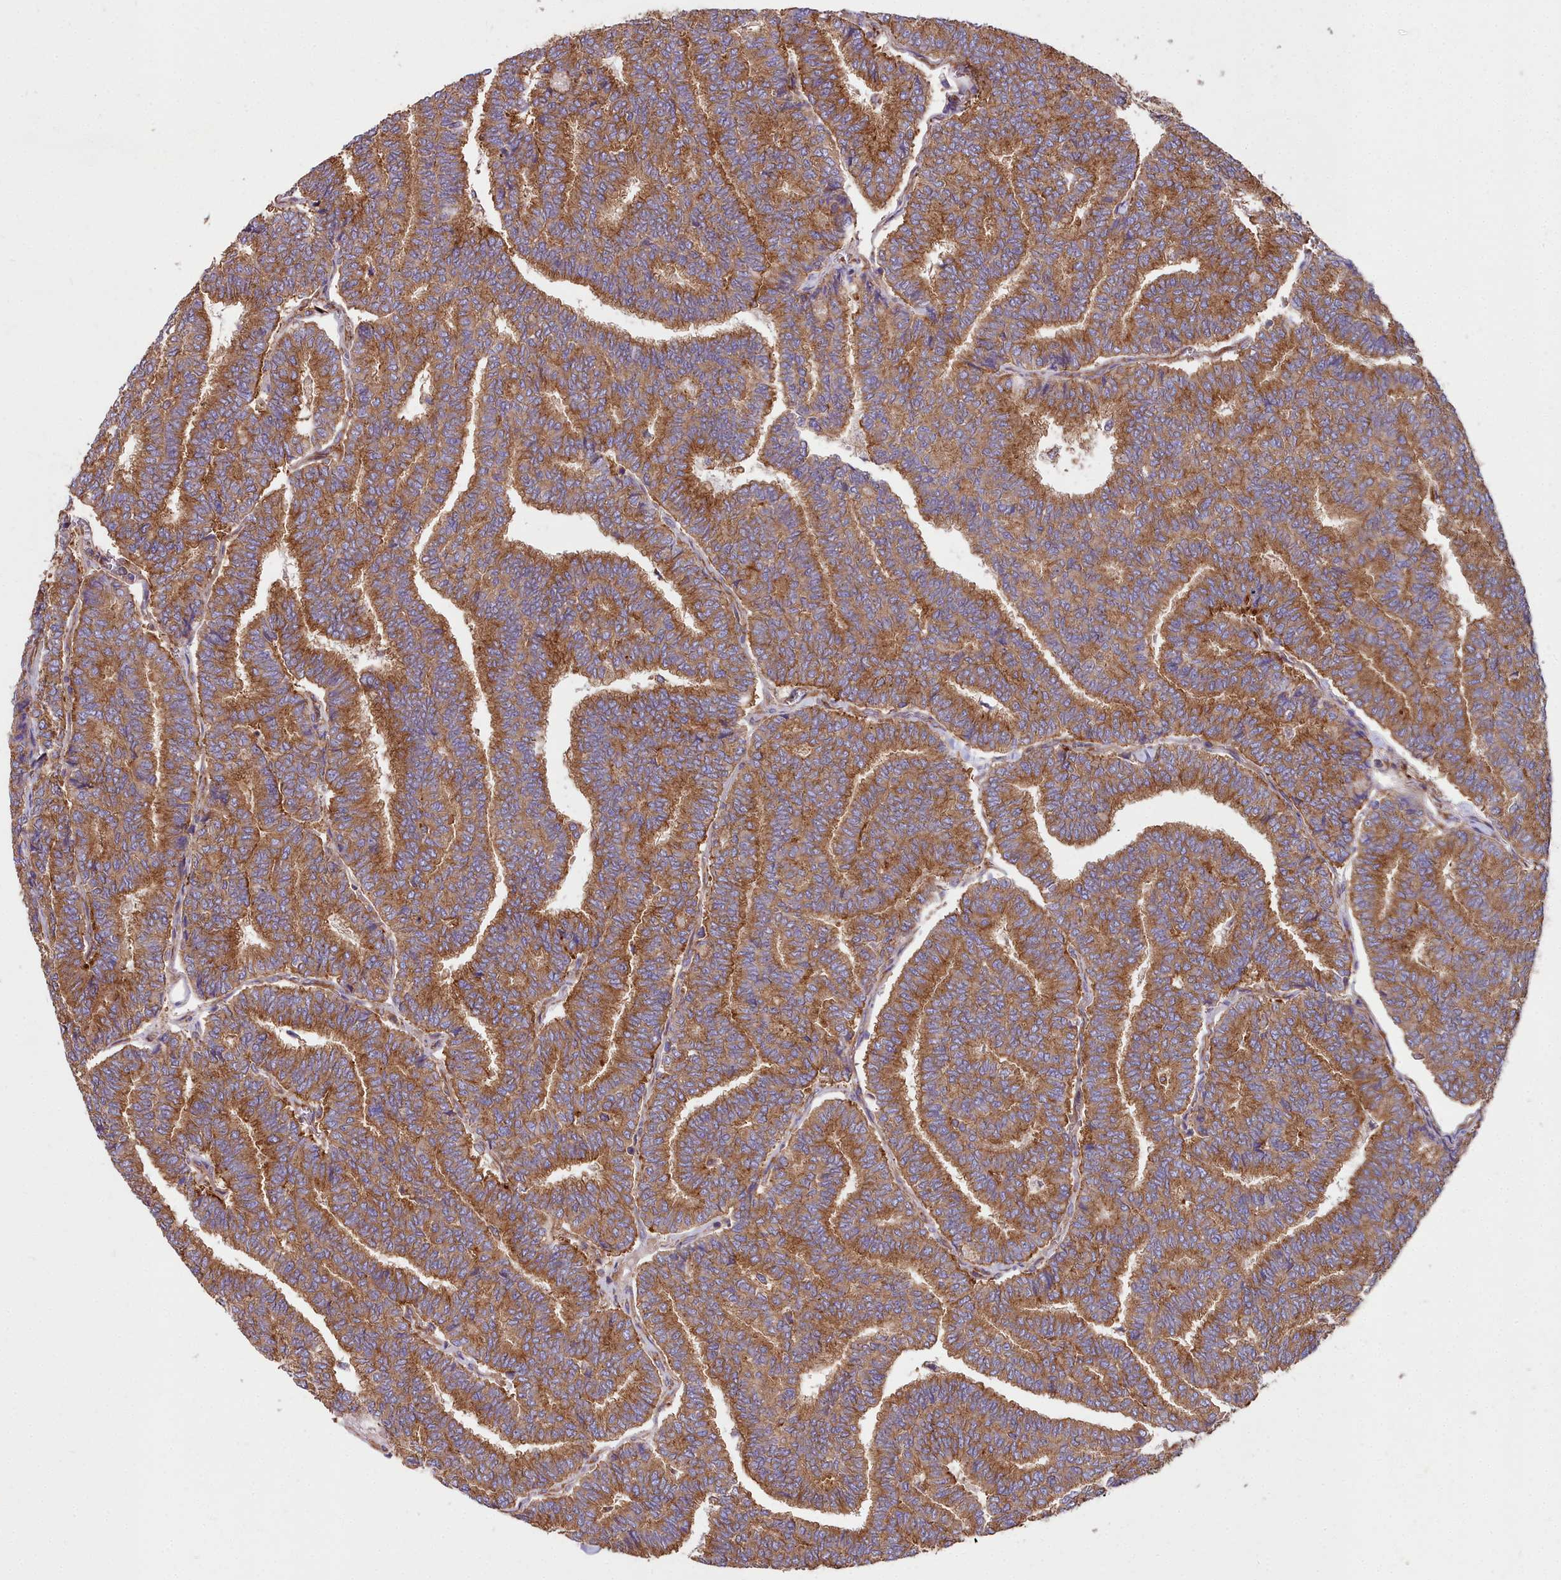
{"staining": {"intensity": "moderate", "quantity": ">75%", "location": "cytoplasmic/membranous"}, "tissue": "thyroid cancer", "cell_type": "Tumor cells", "image_type": "cancer", "snomed": [{"axis": "morphology", "description": "Papillary adenocarcinoma, NOS"}, {"axis": "topography", "description": "Thyroid gland"}], "caption": "An immunohistochemistry (IHC) histopathology image of neoplastic tissue is shown. Protein staining in brown shows moderate cytoplasmic/membranous positivity in thyroid cancer within tumor cells.", "gene": "DCTN3", "patient": {"sex": "female", "age": 35}}